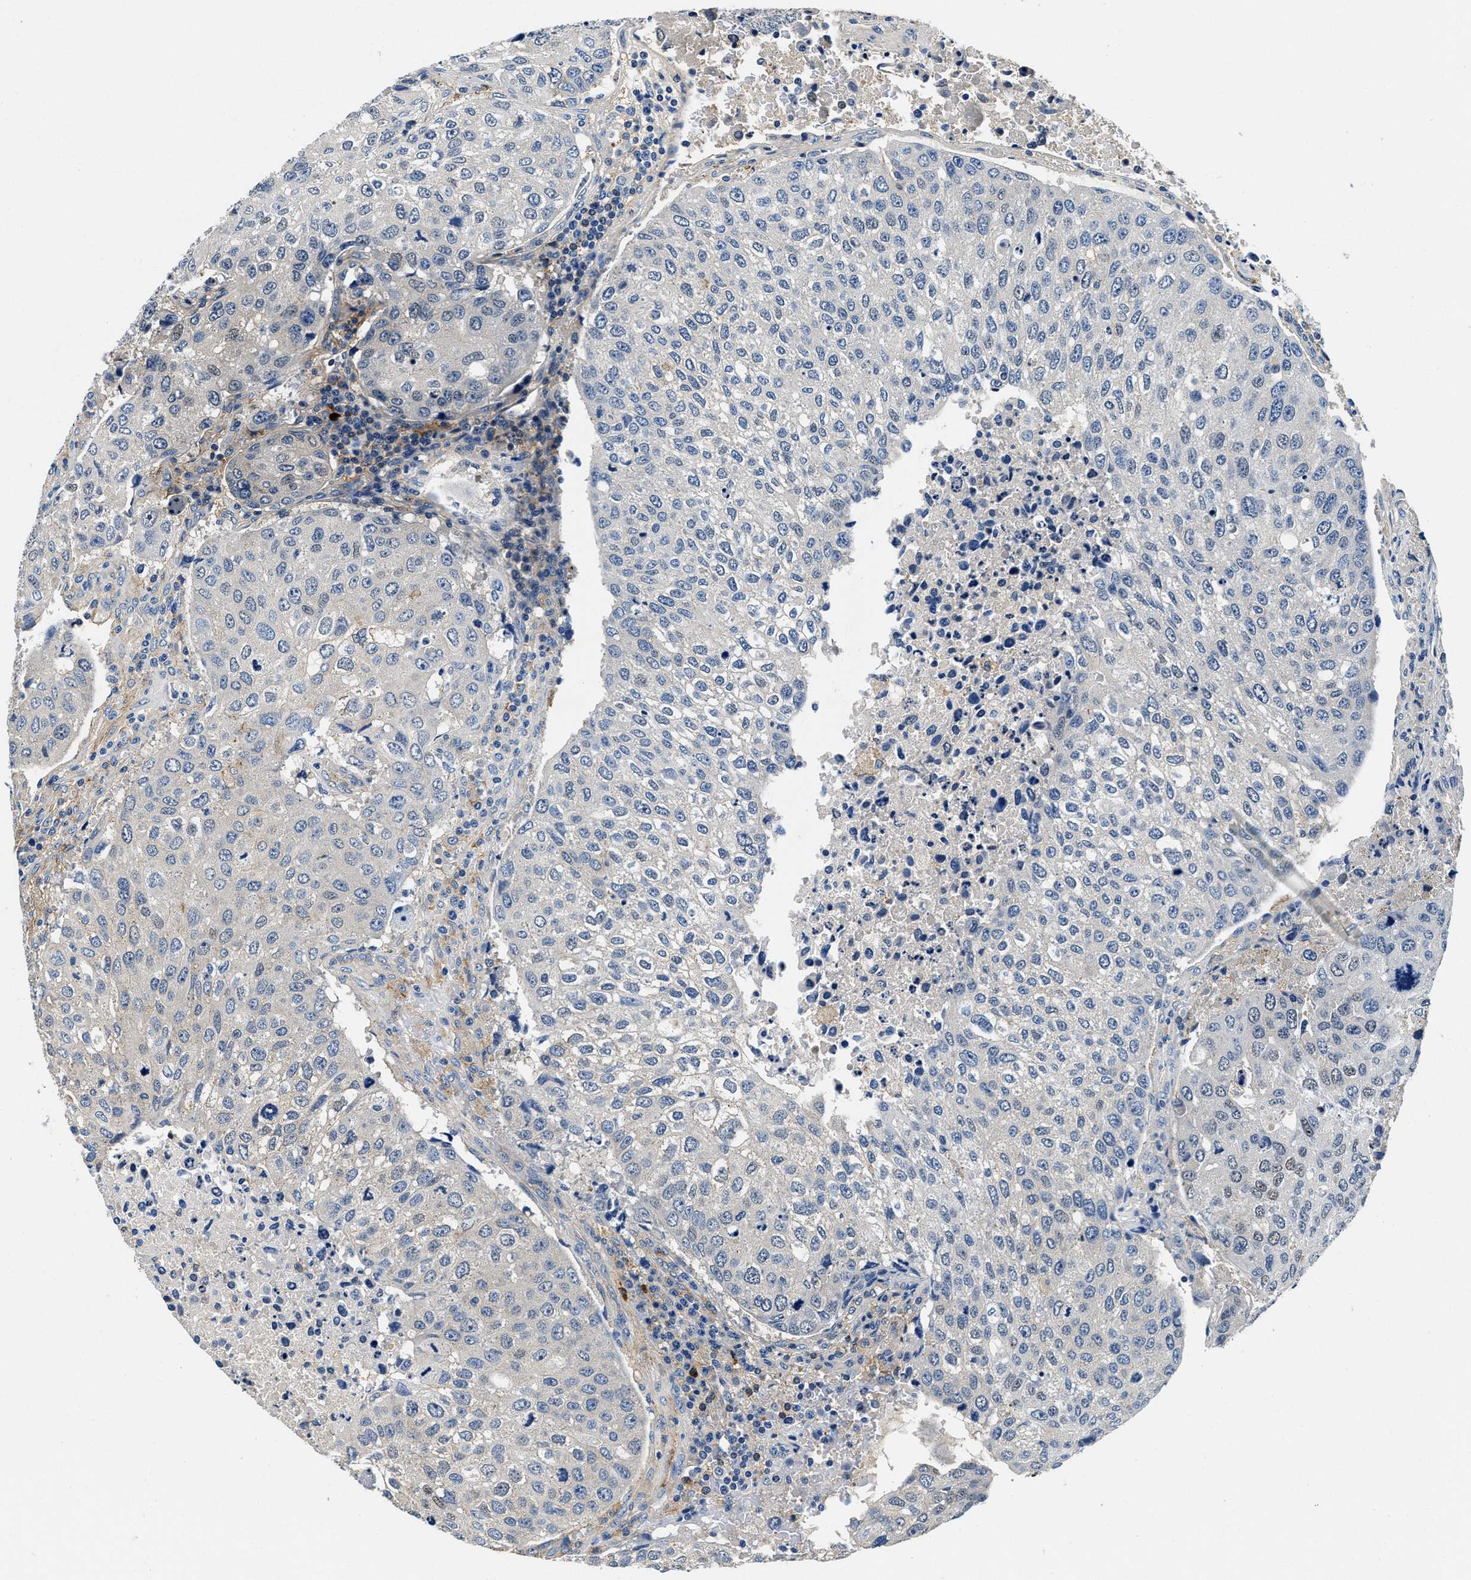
{"staining": {"intensity": "negative", "quantity": "none", "location": "none"}, "tissue": "urothelial cancer", "cell_type": "Tumor cells", "image_type": "cancer", "snomed": [{"axis": "morphology", "description": "Urothelial carcinoma, High grade"}, {"axis": "topography", "description": "Lymph node"}, {"axis": "topography", "description": "Urinary bladder"}], "caption": "This is an immunohistochemistry (IHC) image of urothelial cancer. There is no positivity in tumor cells.", "gene": "ZFAND3", "patient": {"sex": "male", "age": 51}}